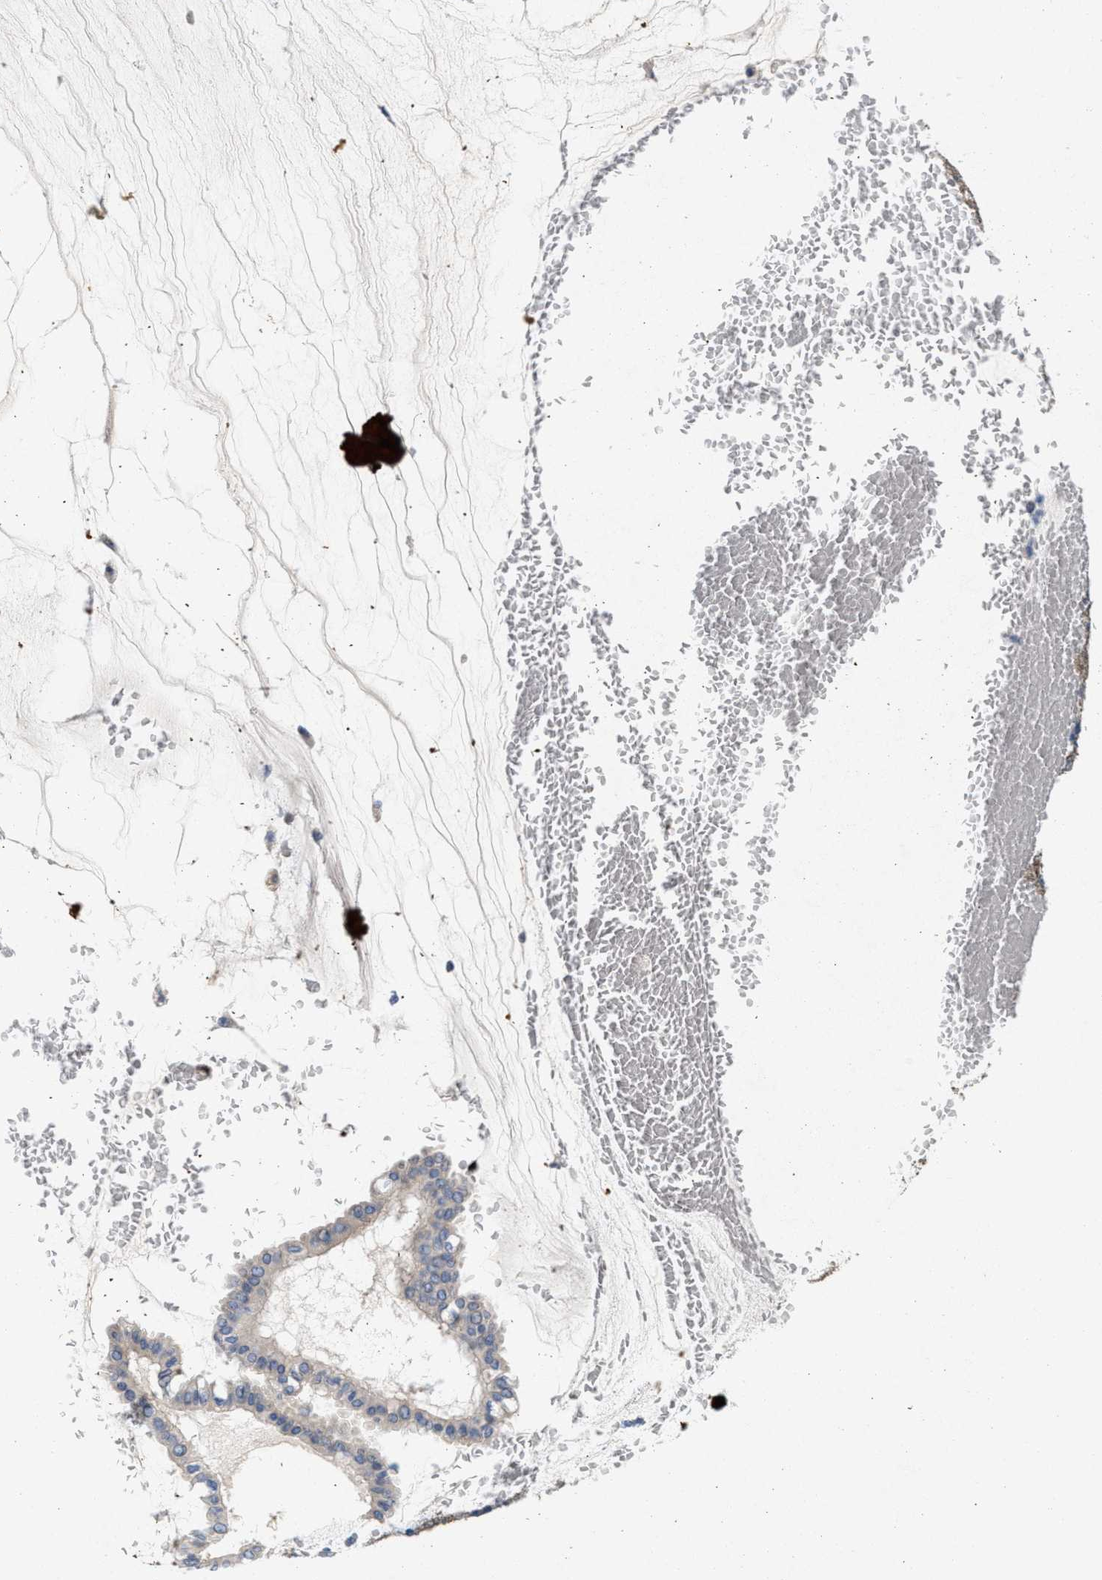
{"staining": {"intensity": "negative", "quantity": "none", "location": "none"}, "tissue": "ovarian cancer", "cell_type": "Tumor cells", "image_type": "cancer", "snomed": [{"axis": "morphology", "description": "Cystadenocarcinoma, mucinous, NOS"}, {"axis": "topography", "description": "Ovary"}], "caption": "An immunohistochemistry micrograph of ovarian cancer is shown. There is no staining in tumor cells of ovarian cancer.", "gene": "UBAP2", "patient": {"sex": "female", "age": 73}}